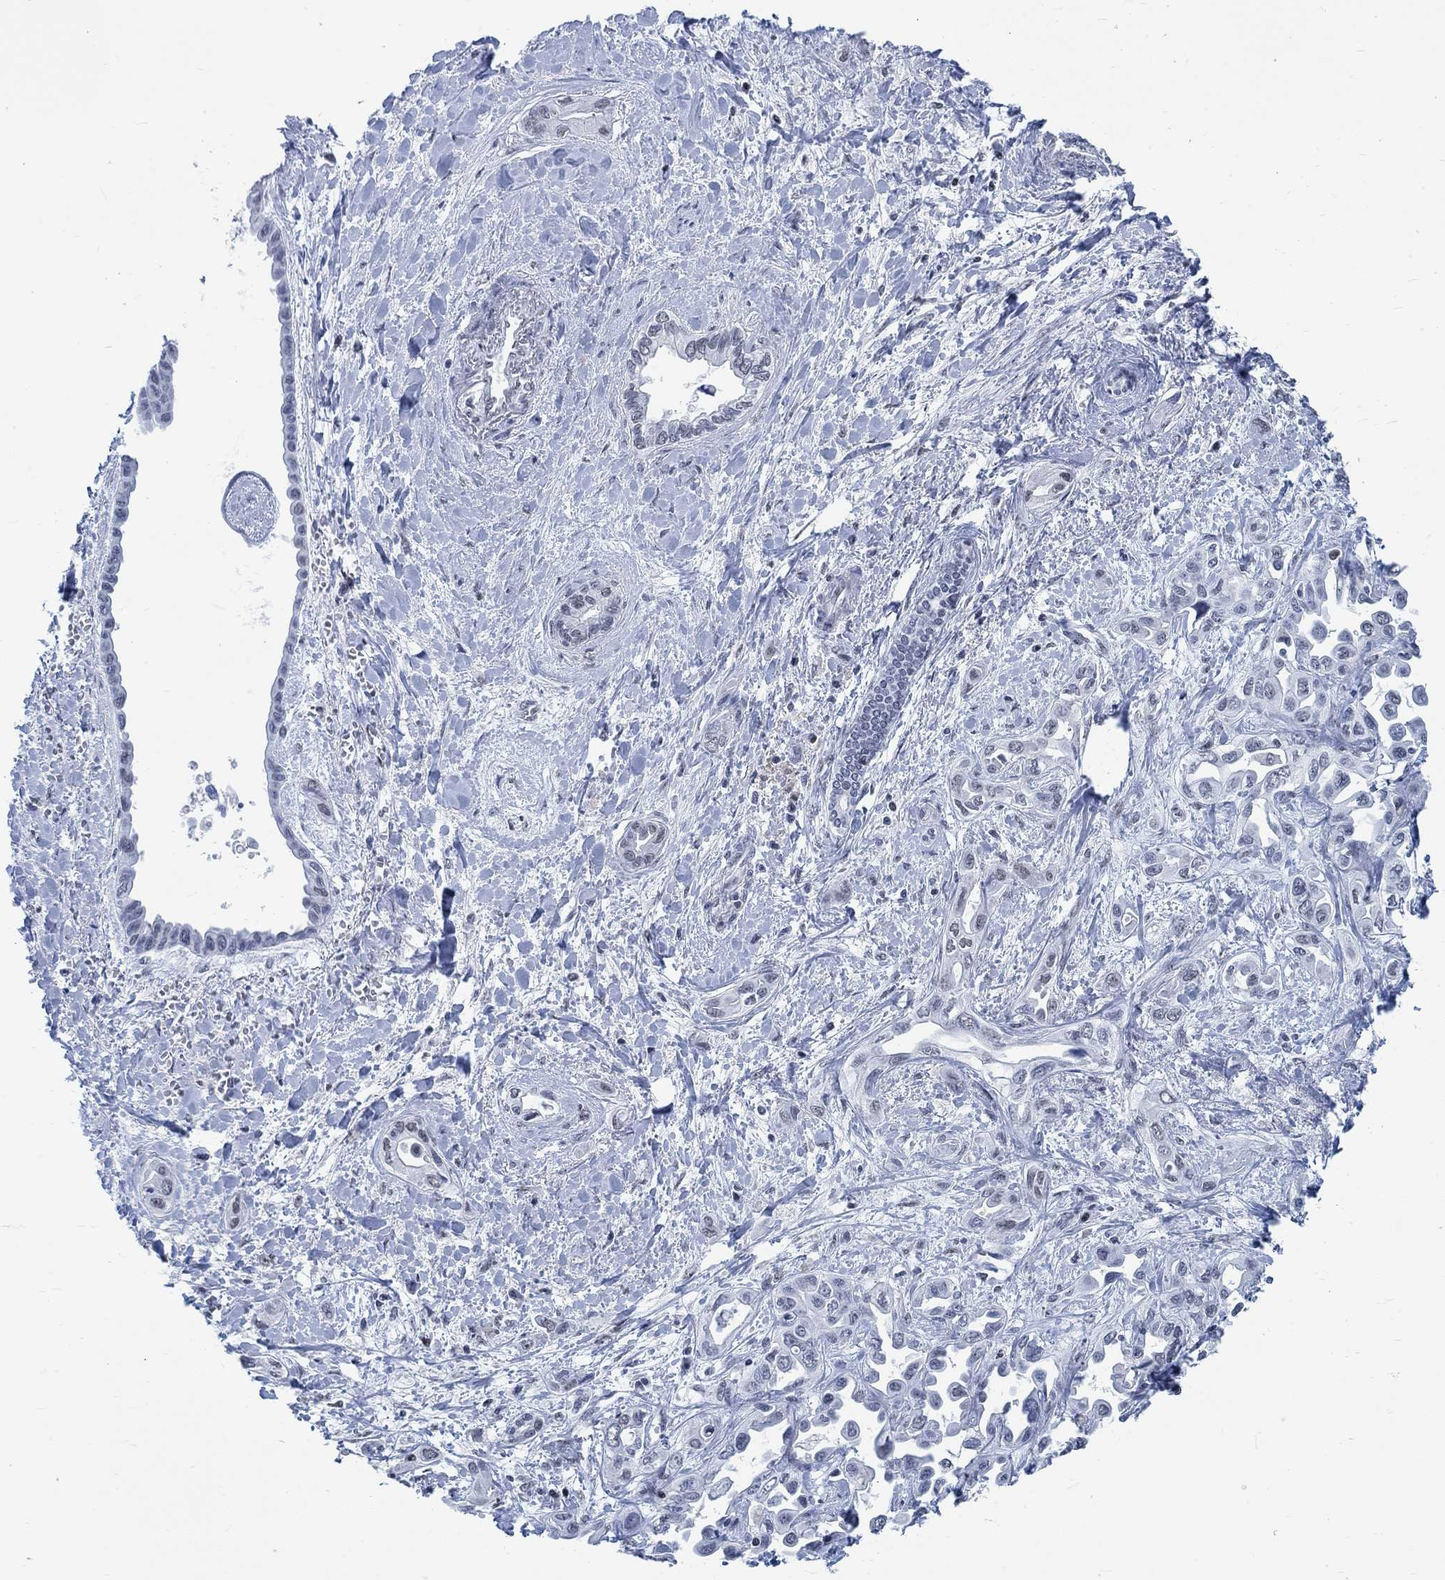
{"staining": {"intensity": "negative", "quantity": "none", "location": "none"}, "tissue": "liver cancer", "cell_type": "Tumor cells", "image_type": "cancer", "snomed": [{"axis": "morphology", "description": "Cholangiocarcinoma"}, {"axis": "topography", "description": "Liver"}], "caption": "Tumor cells are negative for brown protein staining in cholangiocarcinoma (liver).", "gene": "KCNH8", "patient": {"sex": "female", "age": 64}}